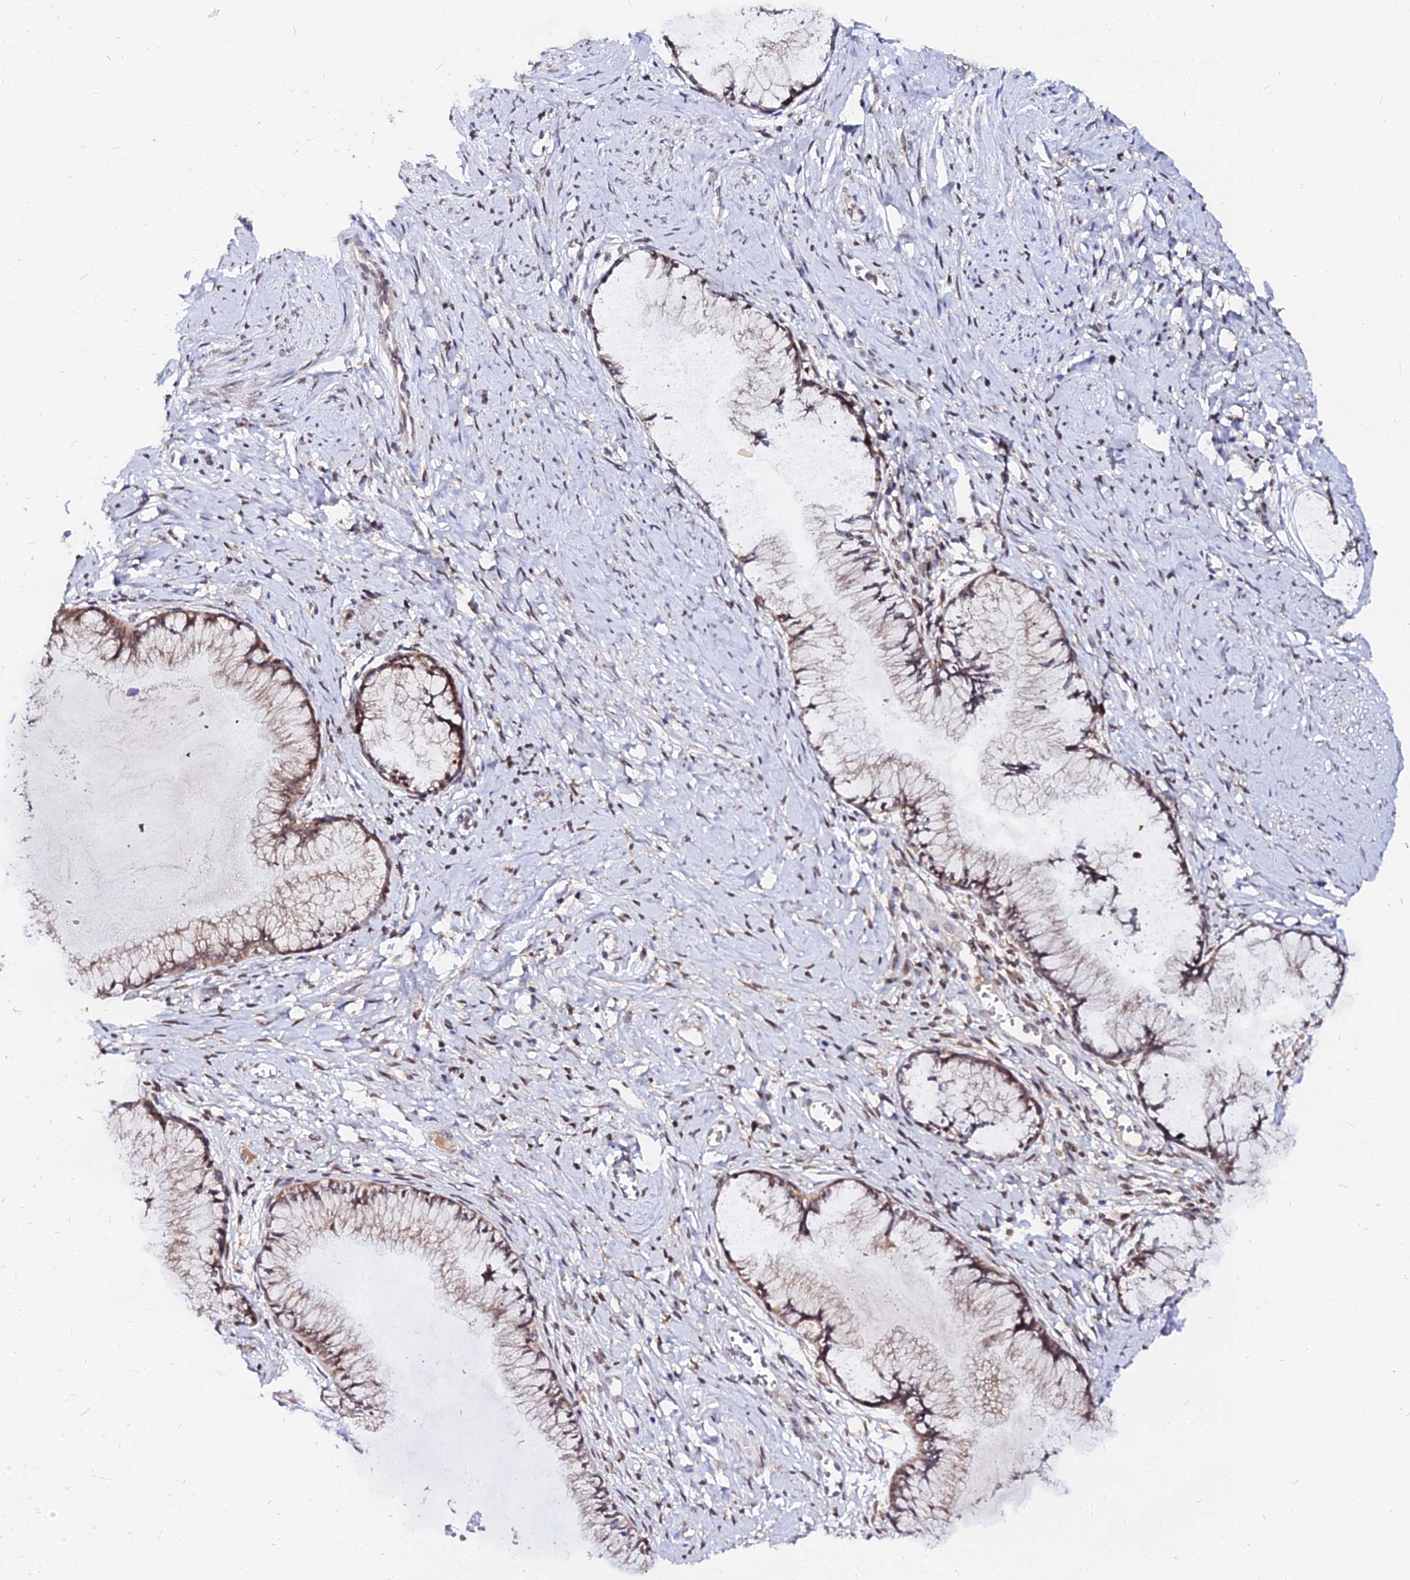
{"staining": {"intensity": "moderate", "quantity": "25%-75%", "location": "cytoplasmic/membranous"}, "tissue": "cervix", "cell_type": "Glandular cells", "image_type": "normal", "snomed": [{"axis": "morphology", "description": "Normal tissue, NOS"}, {"axis": "topography", "description": "Cervix"}], "caption": "Brown immunohistochemical staining in benign cervix shows moderate cytoplasmic/membranous positivity in approximately 25%-75% of glandular cells.", "gene": "RNF121", "patient": {"sex": "female", "age": 42}}